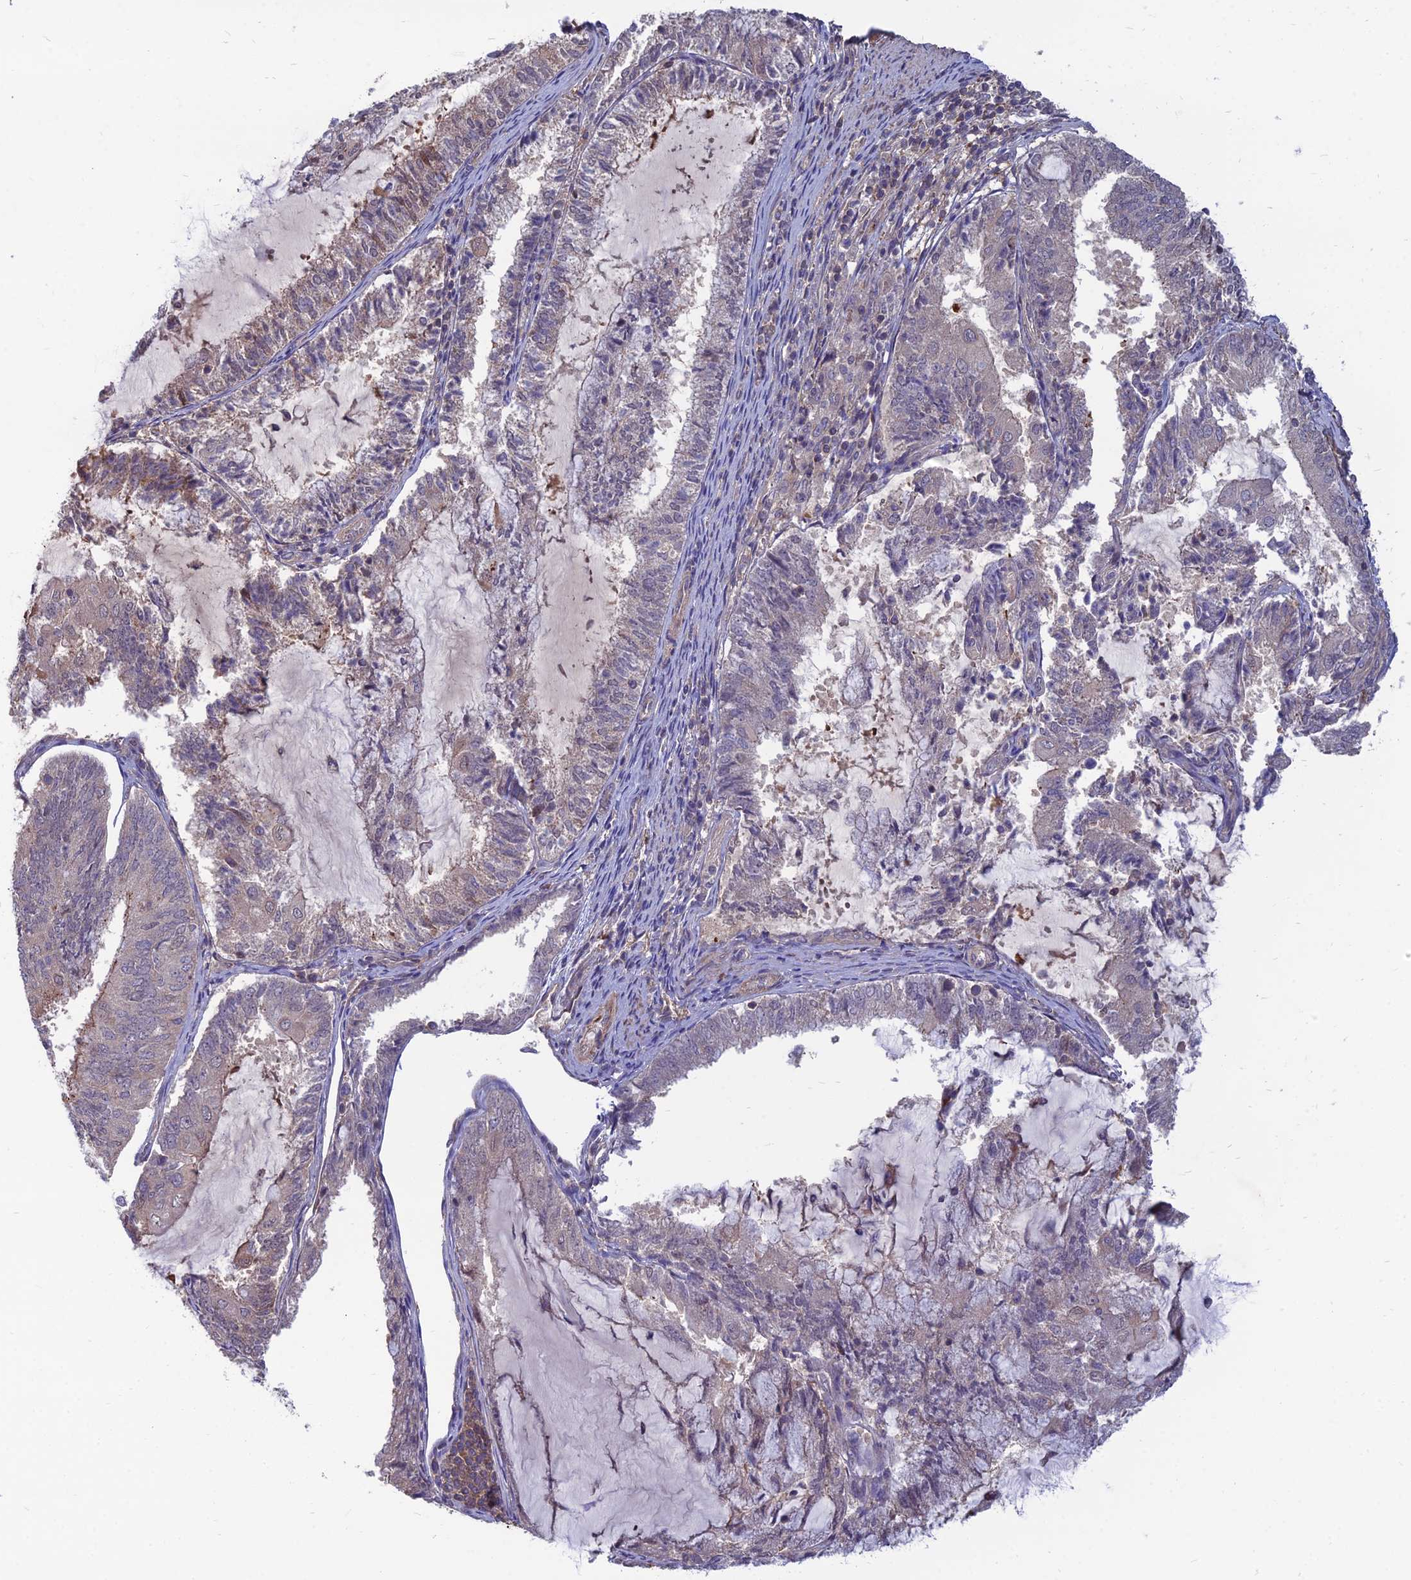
{"staining": {"intensity": "weak", "quantity": "<25%", "location": "cytoplasmic/membranous,nuclear"}, "tissue": "endometrial cancer", "cell_type": "Tumor cells", "image_type": "cancer", "snomed": [{"axis": "morphology", "description": "Adenocarcinoma, NOS"}, {"axis": "topography", "description": "Endometrium"}], "caption": "Immunohistochemistry of human endometrial cancer (adenocarcinoma) demonstrates no staining in tumor cells.", "gene": "OPA3", "patient": {"sex": "female", "age": 81}}